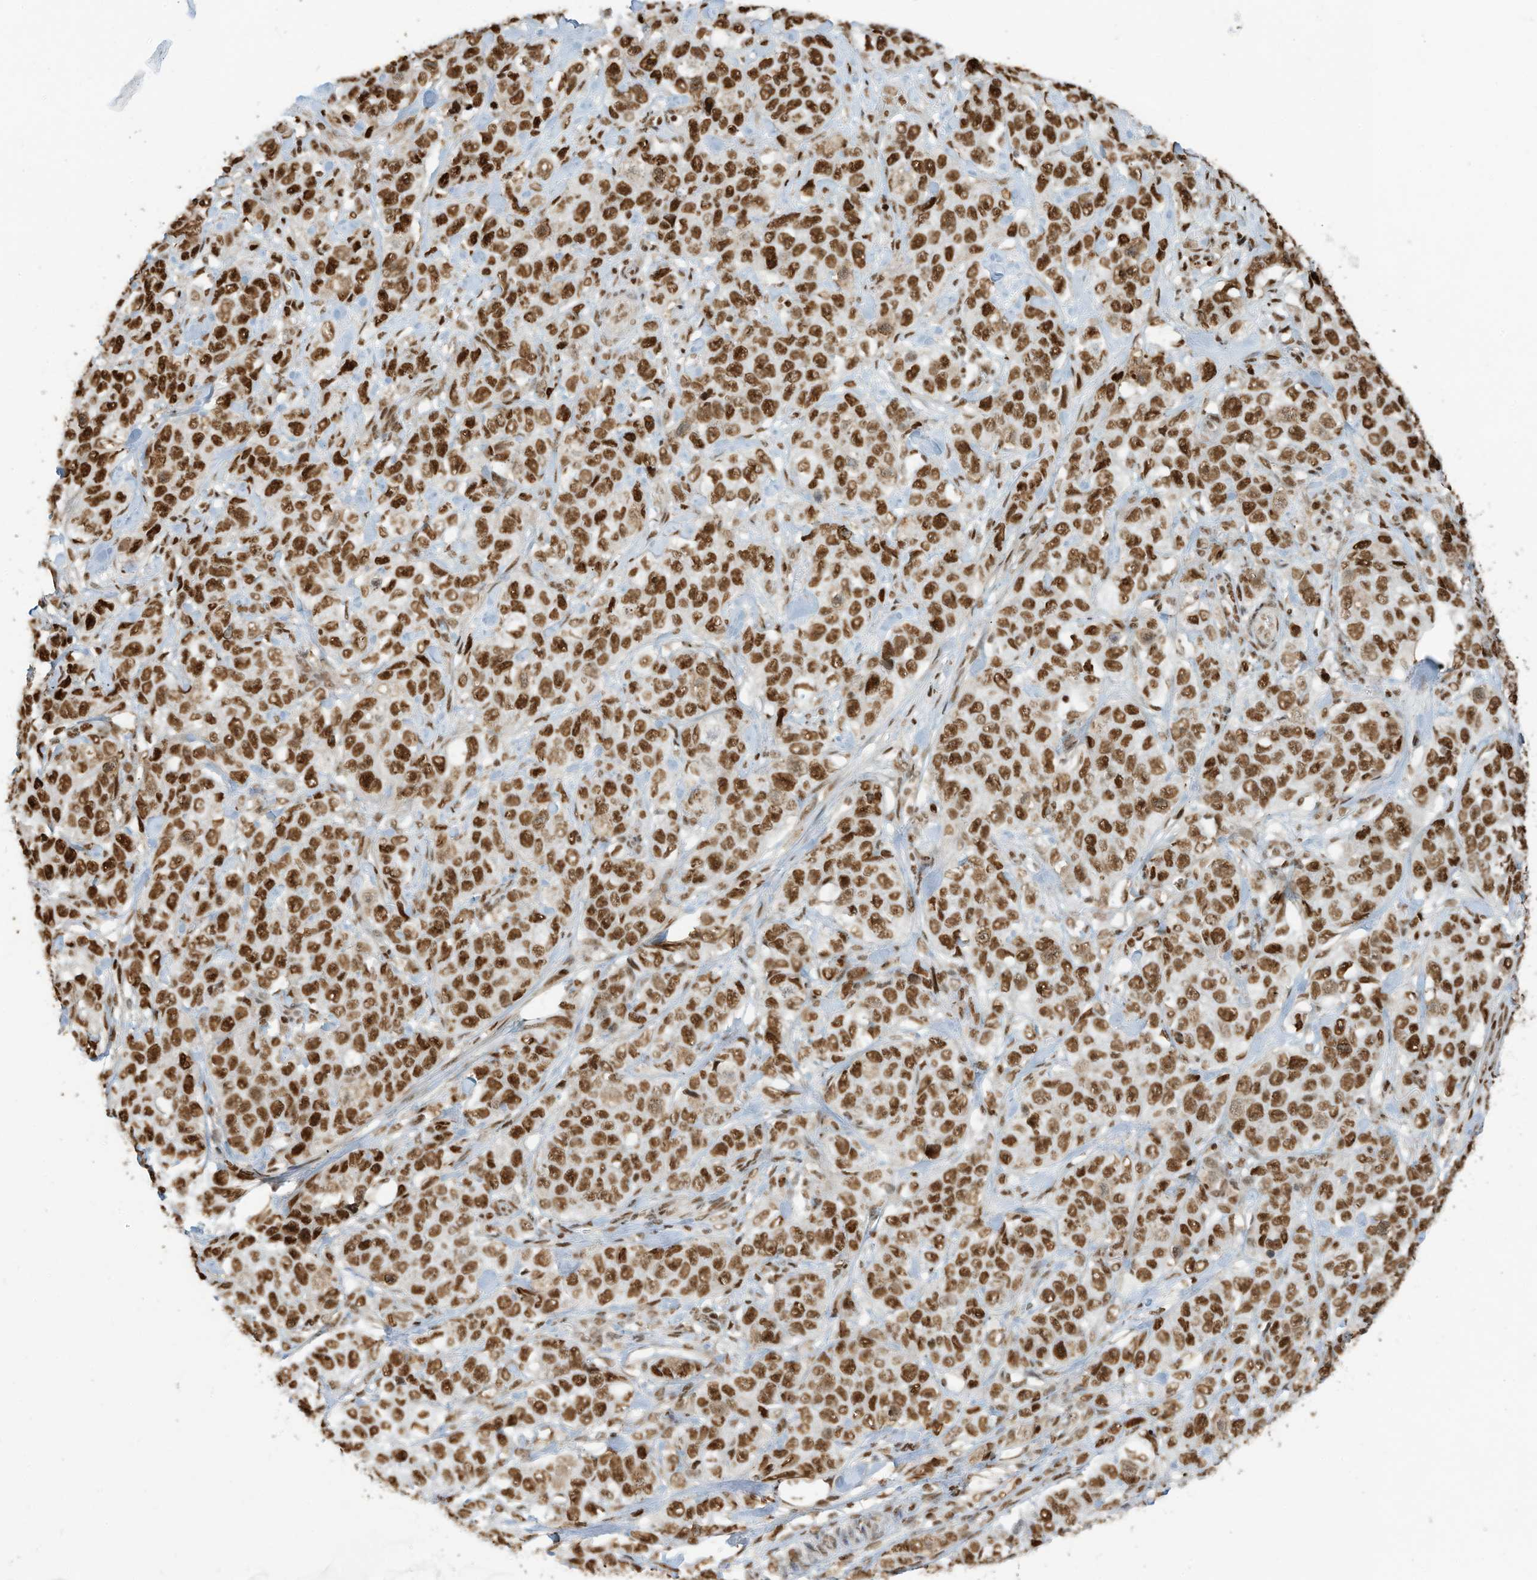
{"staining": {"intensity": "strong", "quantity": ">75%", "location": "nuclear"}, "tissue": "stomach cancer", "cell_type": "Tumor cells", "image_type": "cancer", "snomed": [{"axis": "morphology", "description": "Adenocarcinoma, NOS"}, {"axis": "topography", "description": "Stomach"}], "caption": "The histopathology image reveals immunohistochemical staining of stomach cancer. There is strong nuclear staining is appreciated in approximately >75% of tumor cells.", "gene": "SAMD15", "patient": {"sex": "male", "age": 48}}